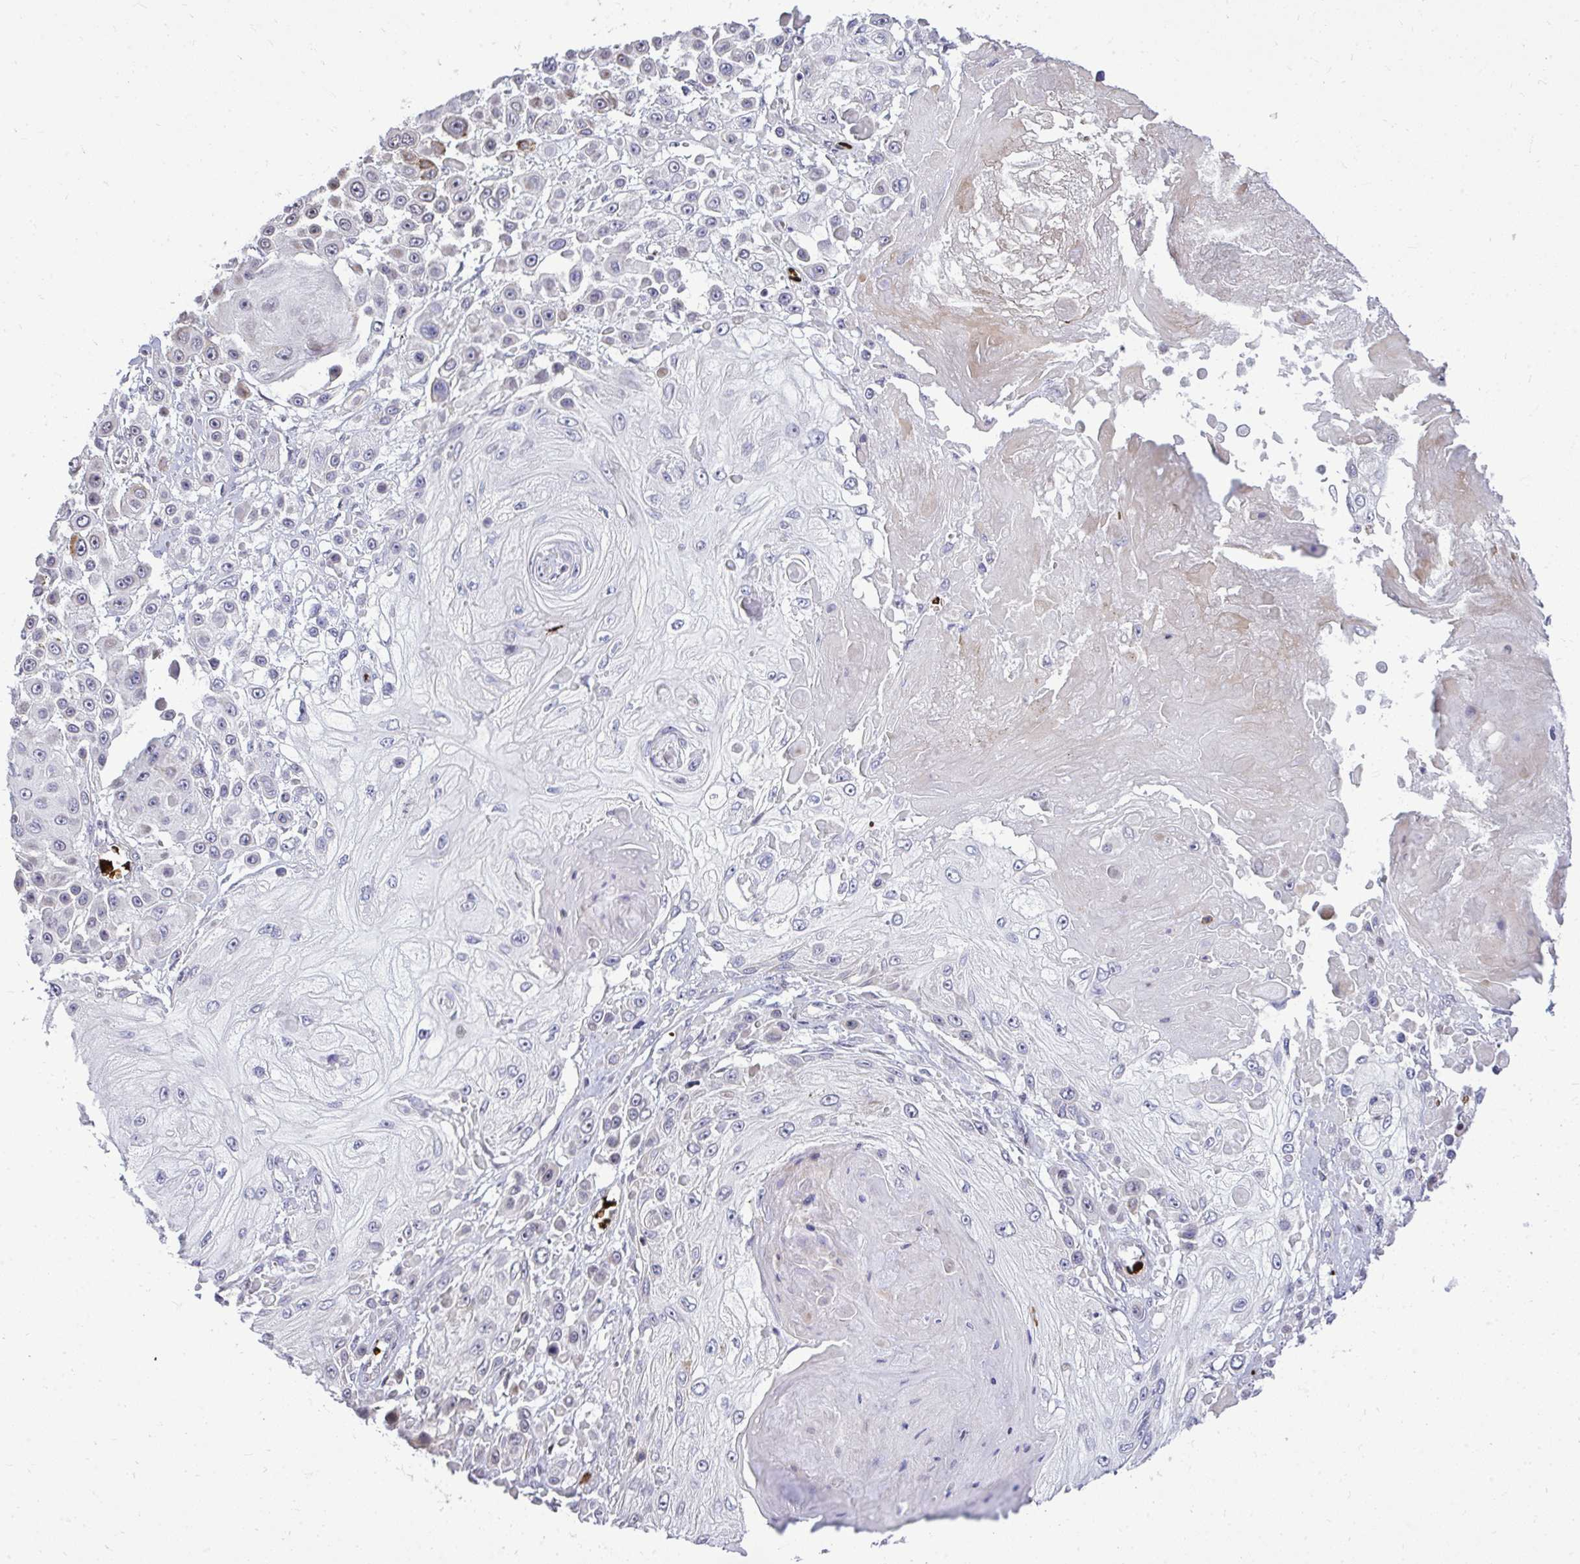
{"staining": {"intensity": "moderate", "quantity": "<25%", "location": "cytoplasmic/membranous"}, "tissue": "skin cancer", "cell_type": "Tumor cells", "image_type": "cancer", "snomed": [{"axis": "morphology", "description": "Squamous cell carcinoma, NOS"}, {"axis": "topography", "description": "Skin"}], "caption": "This histopathology image reveals immunohistochemistry (IHC) staining of skin cancer, with low moderate cytoplasmic/membranous positivity in about <25% of tumor cells.", "gene": "DLX4", "patient": {"sex": "male", "age": 67}}